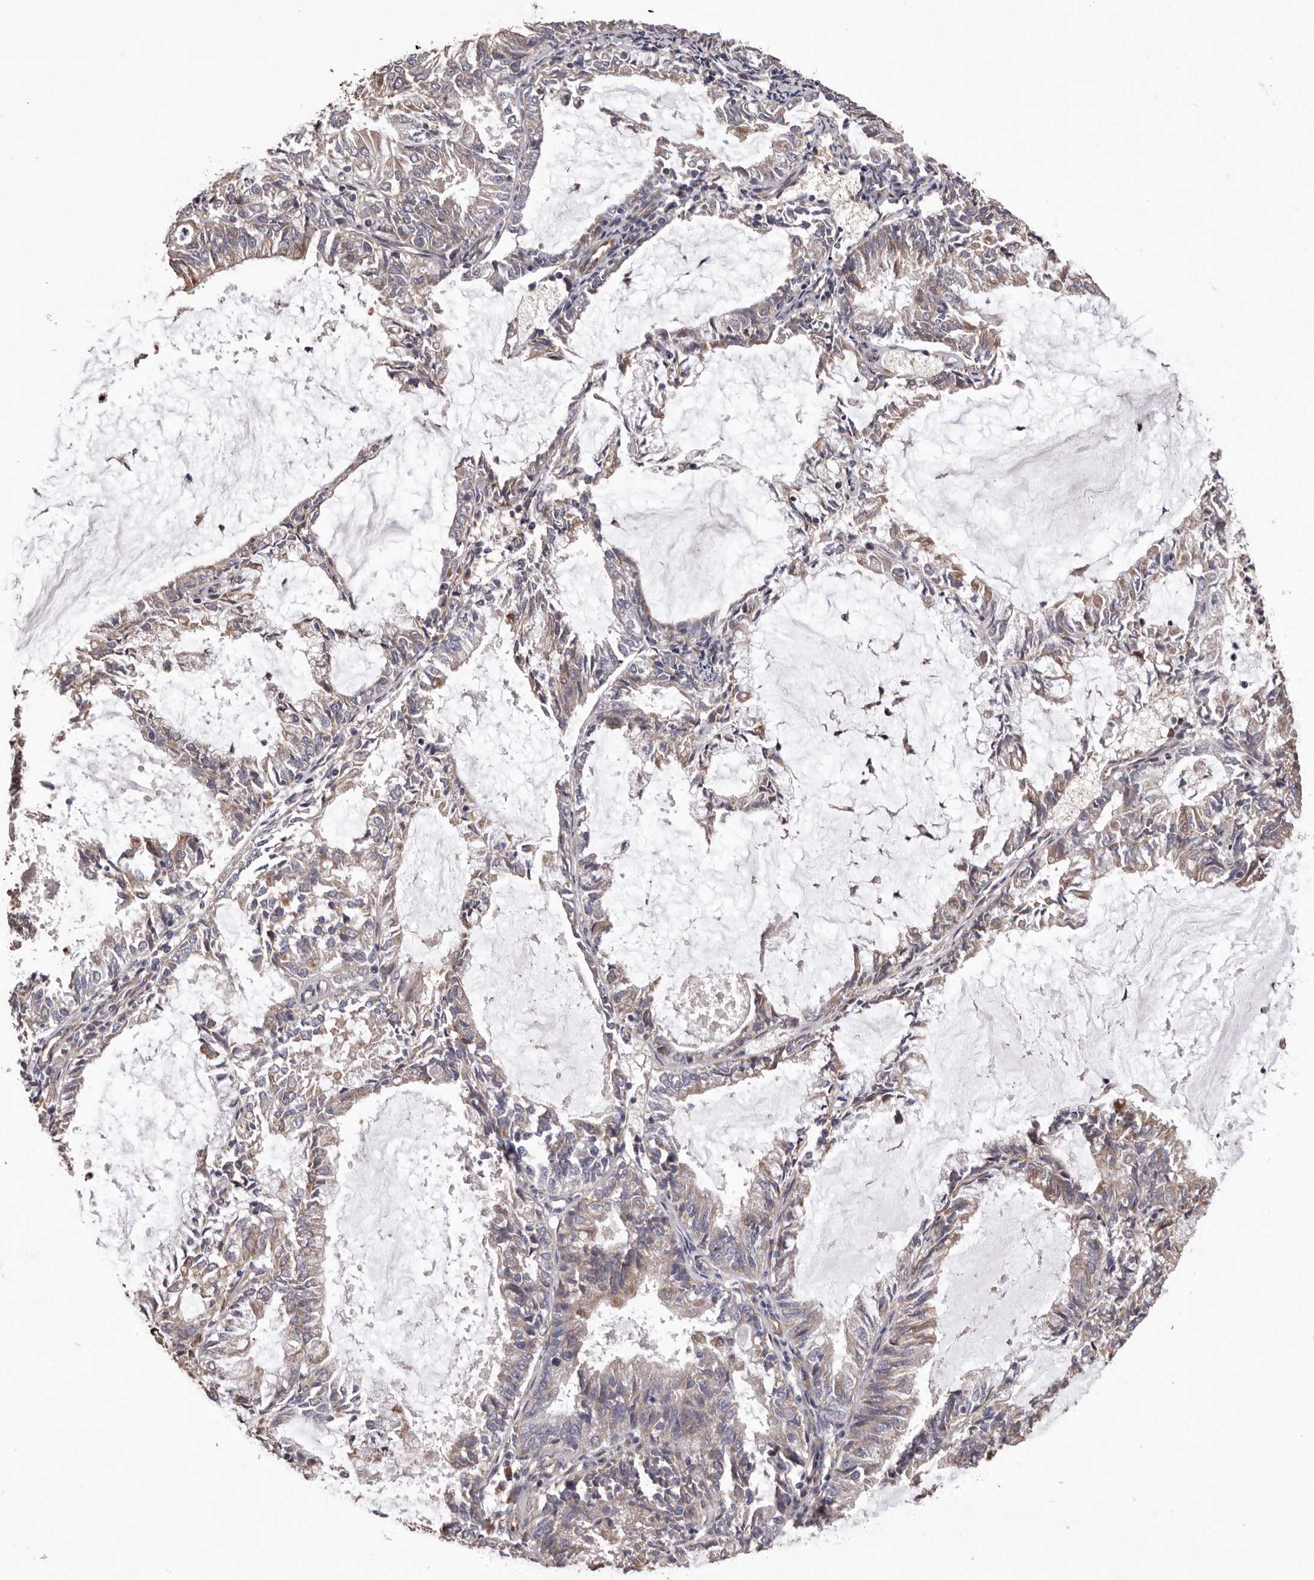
{"staining": {"intensity": "weak", "quantity": "<25%", "location": "cytoplasmic/membranous"}, "tissue": "endometrial cancer", "cell_type": "Tumor cells", "image_type": "cancer", "snomed": [{"axis": "morphology", "description": "Adenocarcinoma, NOS"}, {"axis": "topography", "description": "Endometrium"}], "caption": "Endometrial cancer (adenocarcinoma) was stained to show a protein in brown. There is no significant positivity in tumor cells. The staining was performed using DAB (3,3'-diaminobenzidine) to visualize the protein expression in brown, while the nuclei were stained in blue with hematoxylin (Magnification: 20x).", "gene": "CEP104", "patient": {"sex": "female", "age": 57}}